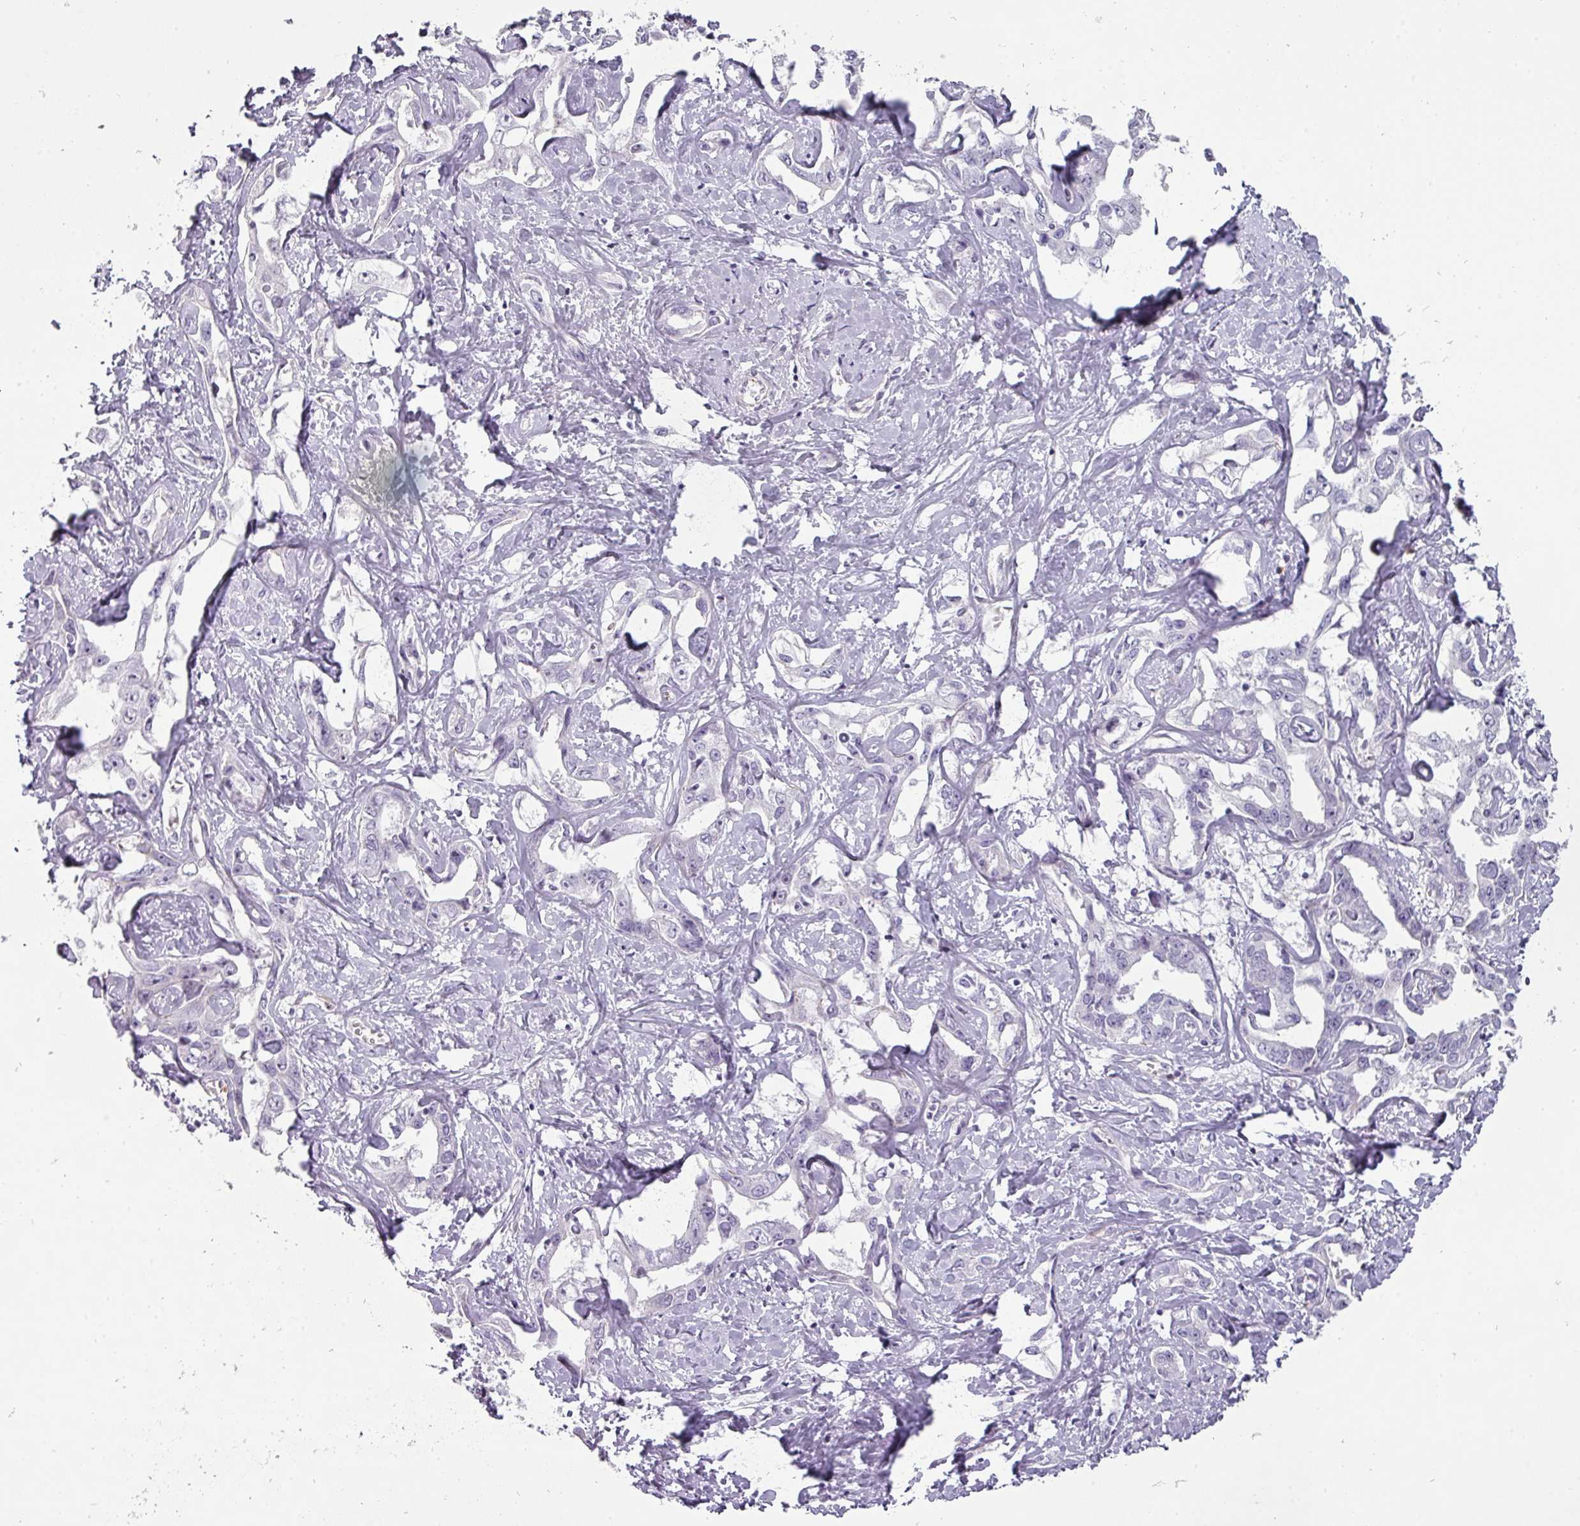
{"staining": {"intensity": "negative", "quantity": "none", "location": "none"}, "tissue": "liver cancer", "cell_type": "Tumor cells", "image_type": "cancer", "snomed": [{"axis": "morphology", "description": "Cholangiocarcinoma"}, {"axis": "topography", "description": "Liver"}], "caption": "An immunohistochemistry histopathology image of liver cancer is shown. There is no staining in tumor cells of liver cancer.", "gene": "CHRDL1", "patient": {"sex": "male", "age": 59}}